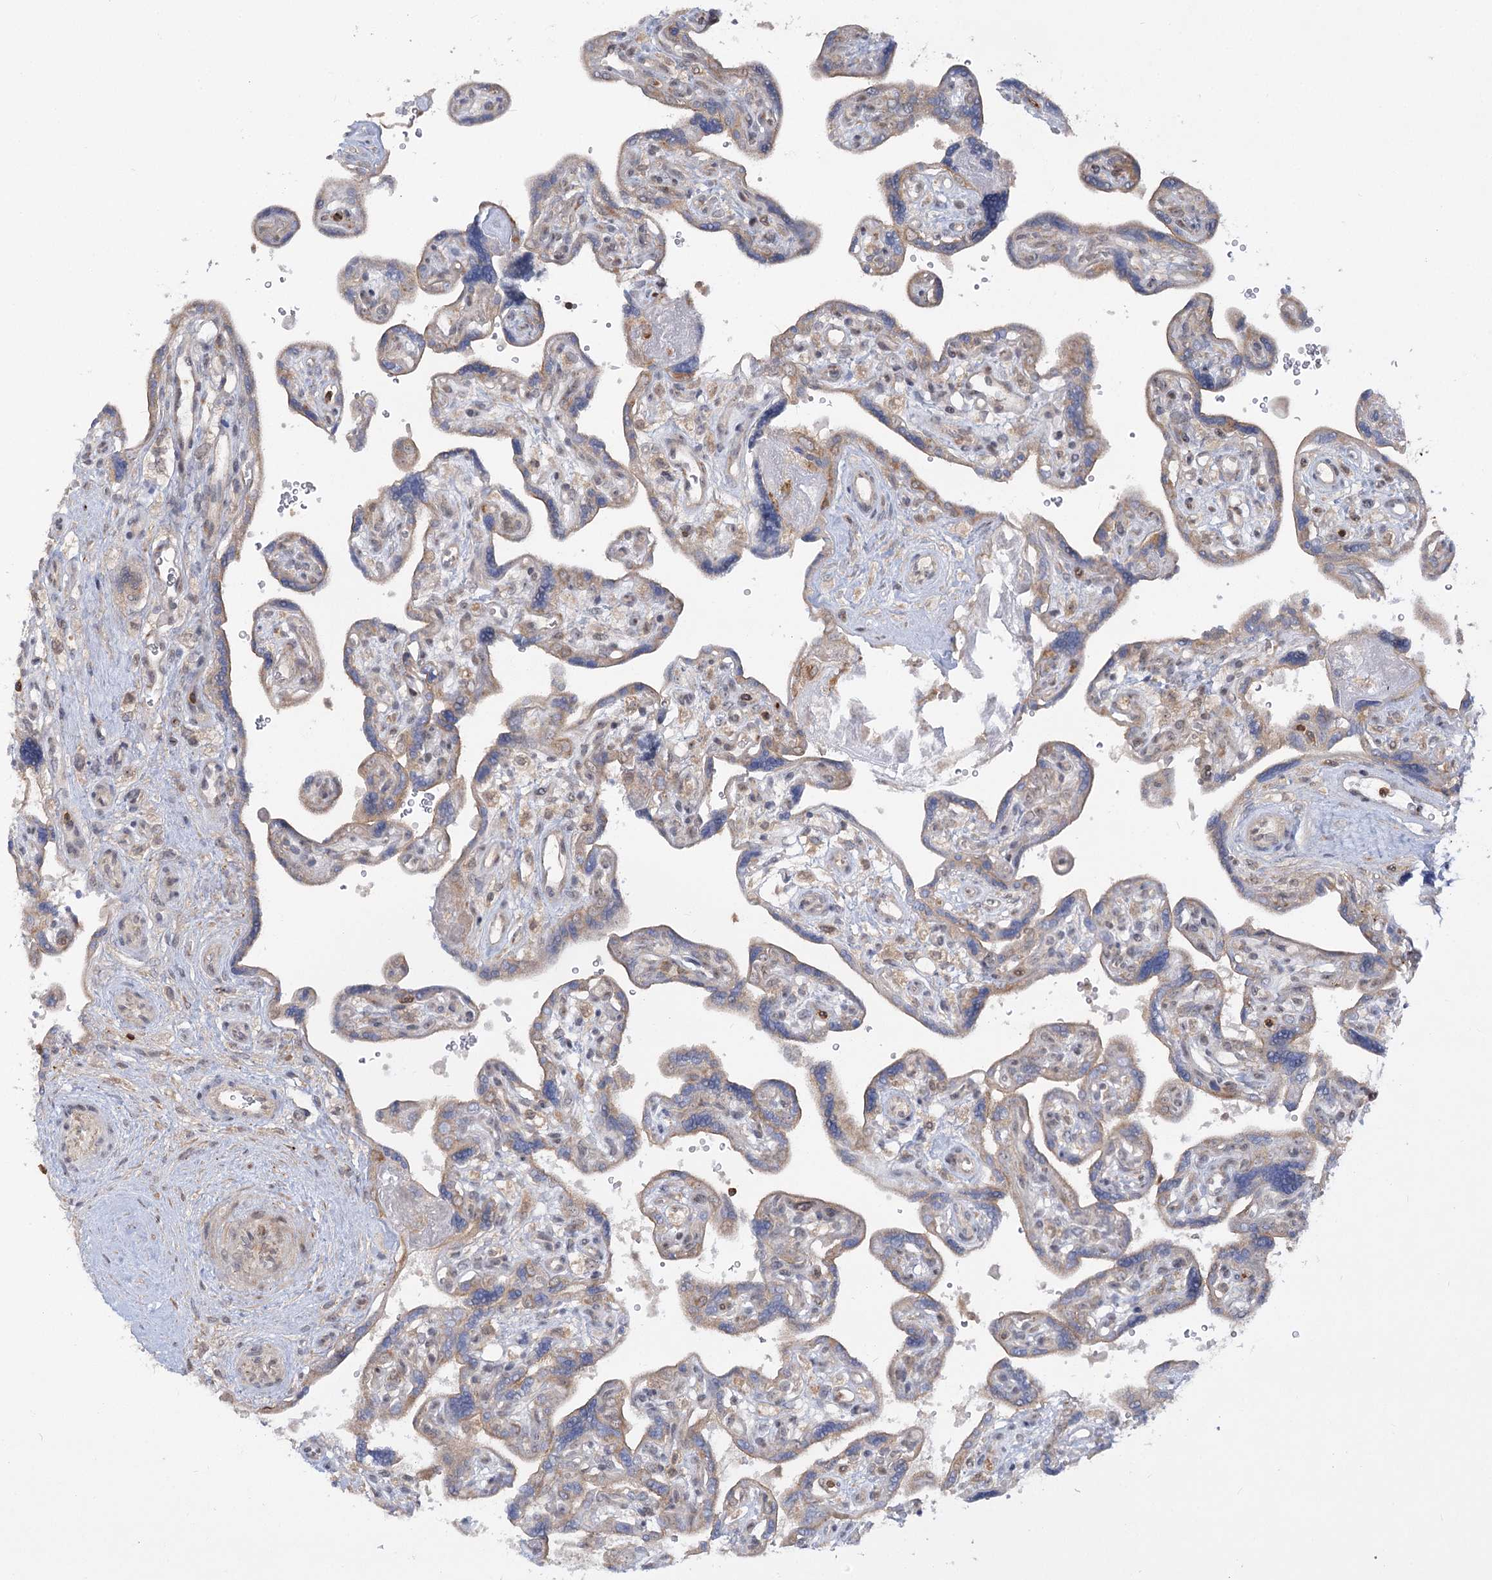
{"staining": {"intensity": "weak", "quantity": "25%-75%", "location": "cytoplasmic/membranous"}, "tissue": "placenta", "cell_type": "Trophoblastic cells", "image_type": "normal", "snomed": [{"axis": "morphology", "description": "Normal tissue, NOS"}, {"axis": "topography", "description": "Placenta"}], "caption": "Human placenta stained for a protein (brown) exhibits weak cytoplasmic/membranous positive positivity in about 25%-75% of trophoblastic cells.", "gene": "SYTL1", "patient": {"sex": "female", "age": 39}}